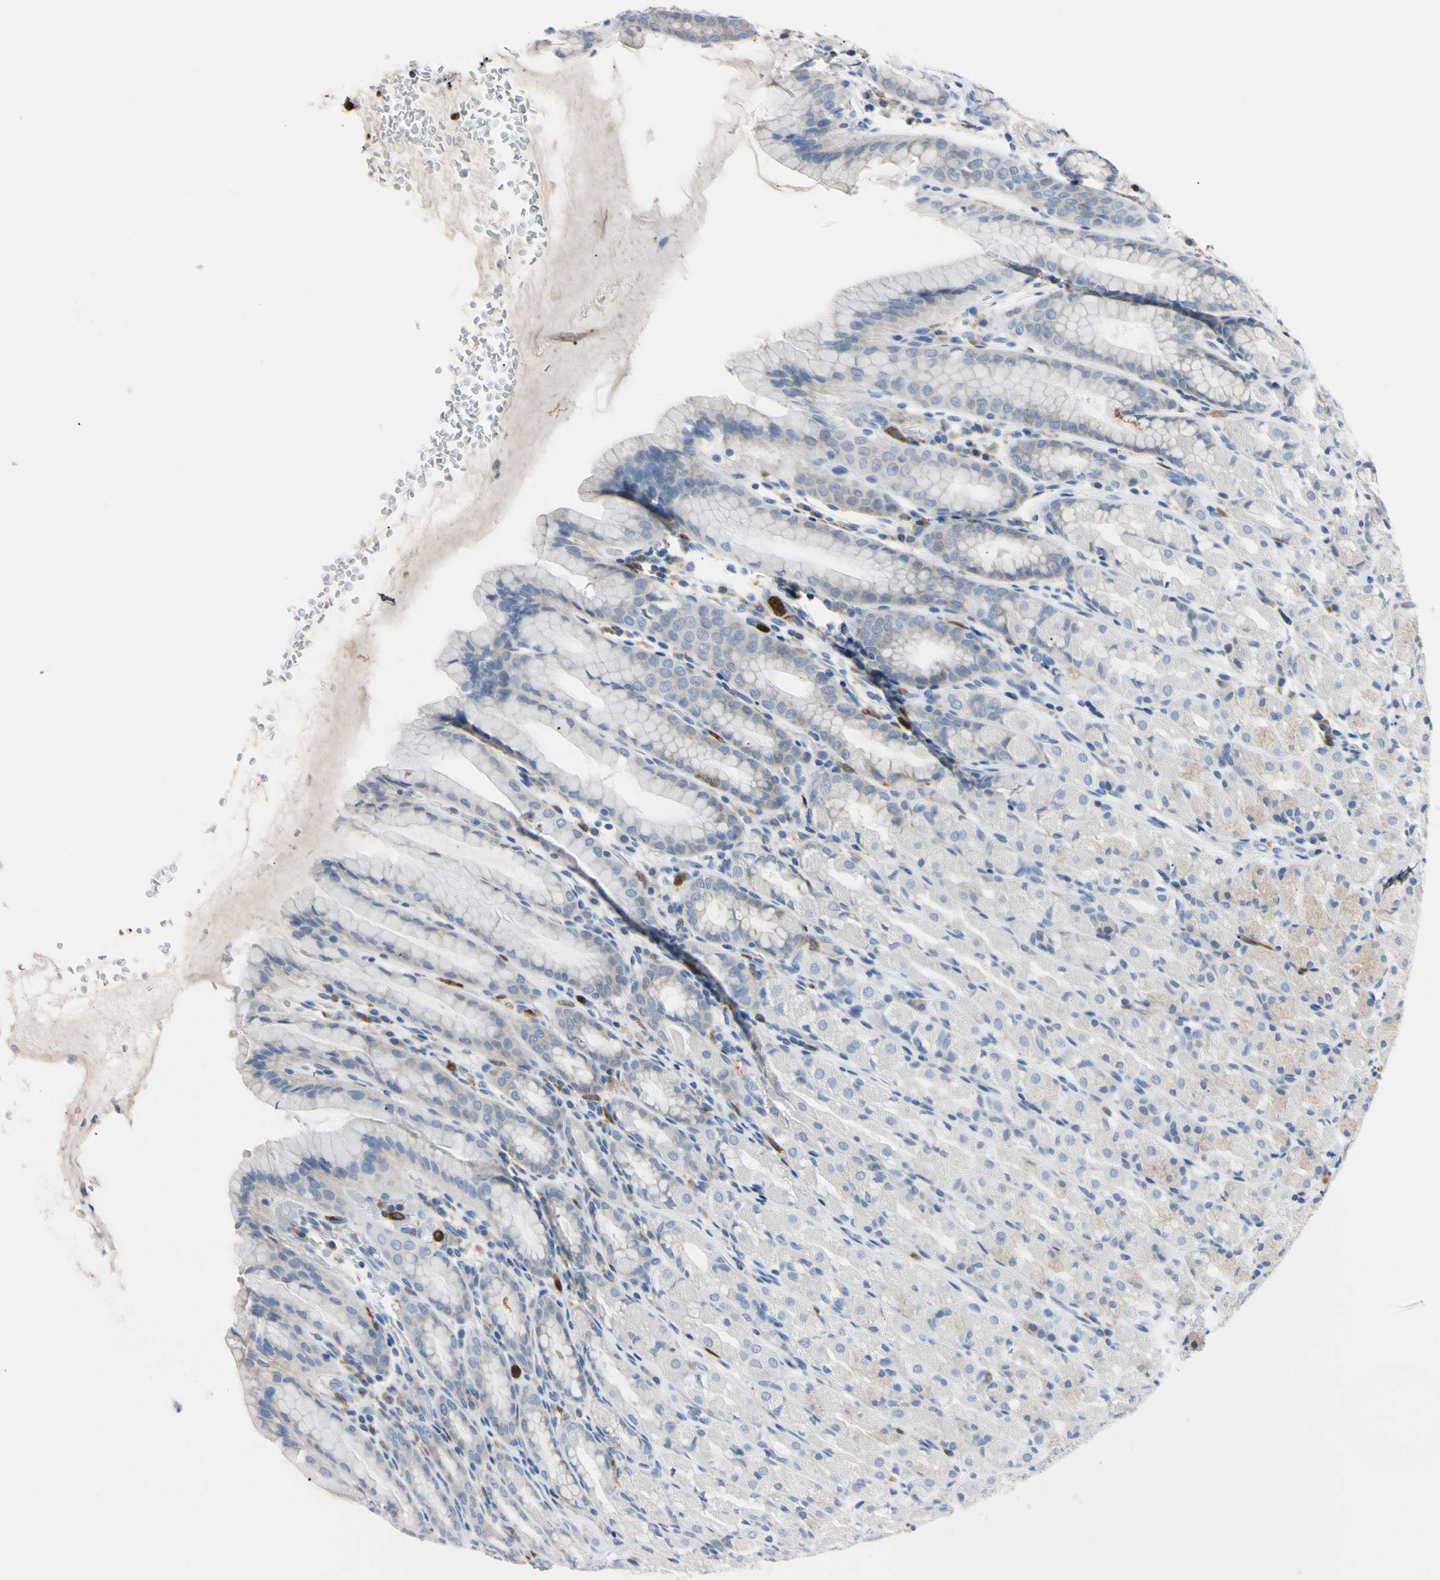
{"staining": {"intensity": "weak", "quantity": "<25%", "location": "cytoplasmic/membranous"}, "tissue": "stomach", "cell_type": "Glandular cells", "image_type": "normal", "snomed": [{"axis": "morphology", "description": "Normal tissue, NOS"}, {"axis": "topography", "description": "Stomach, upper"}], "caption": "Protein analysis of normal stomach exhibits no significant staining in glandular cells.", "gene": "NCF4", "patient": {"sex": "male", "age": 68}}